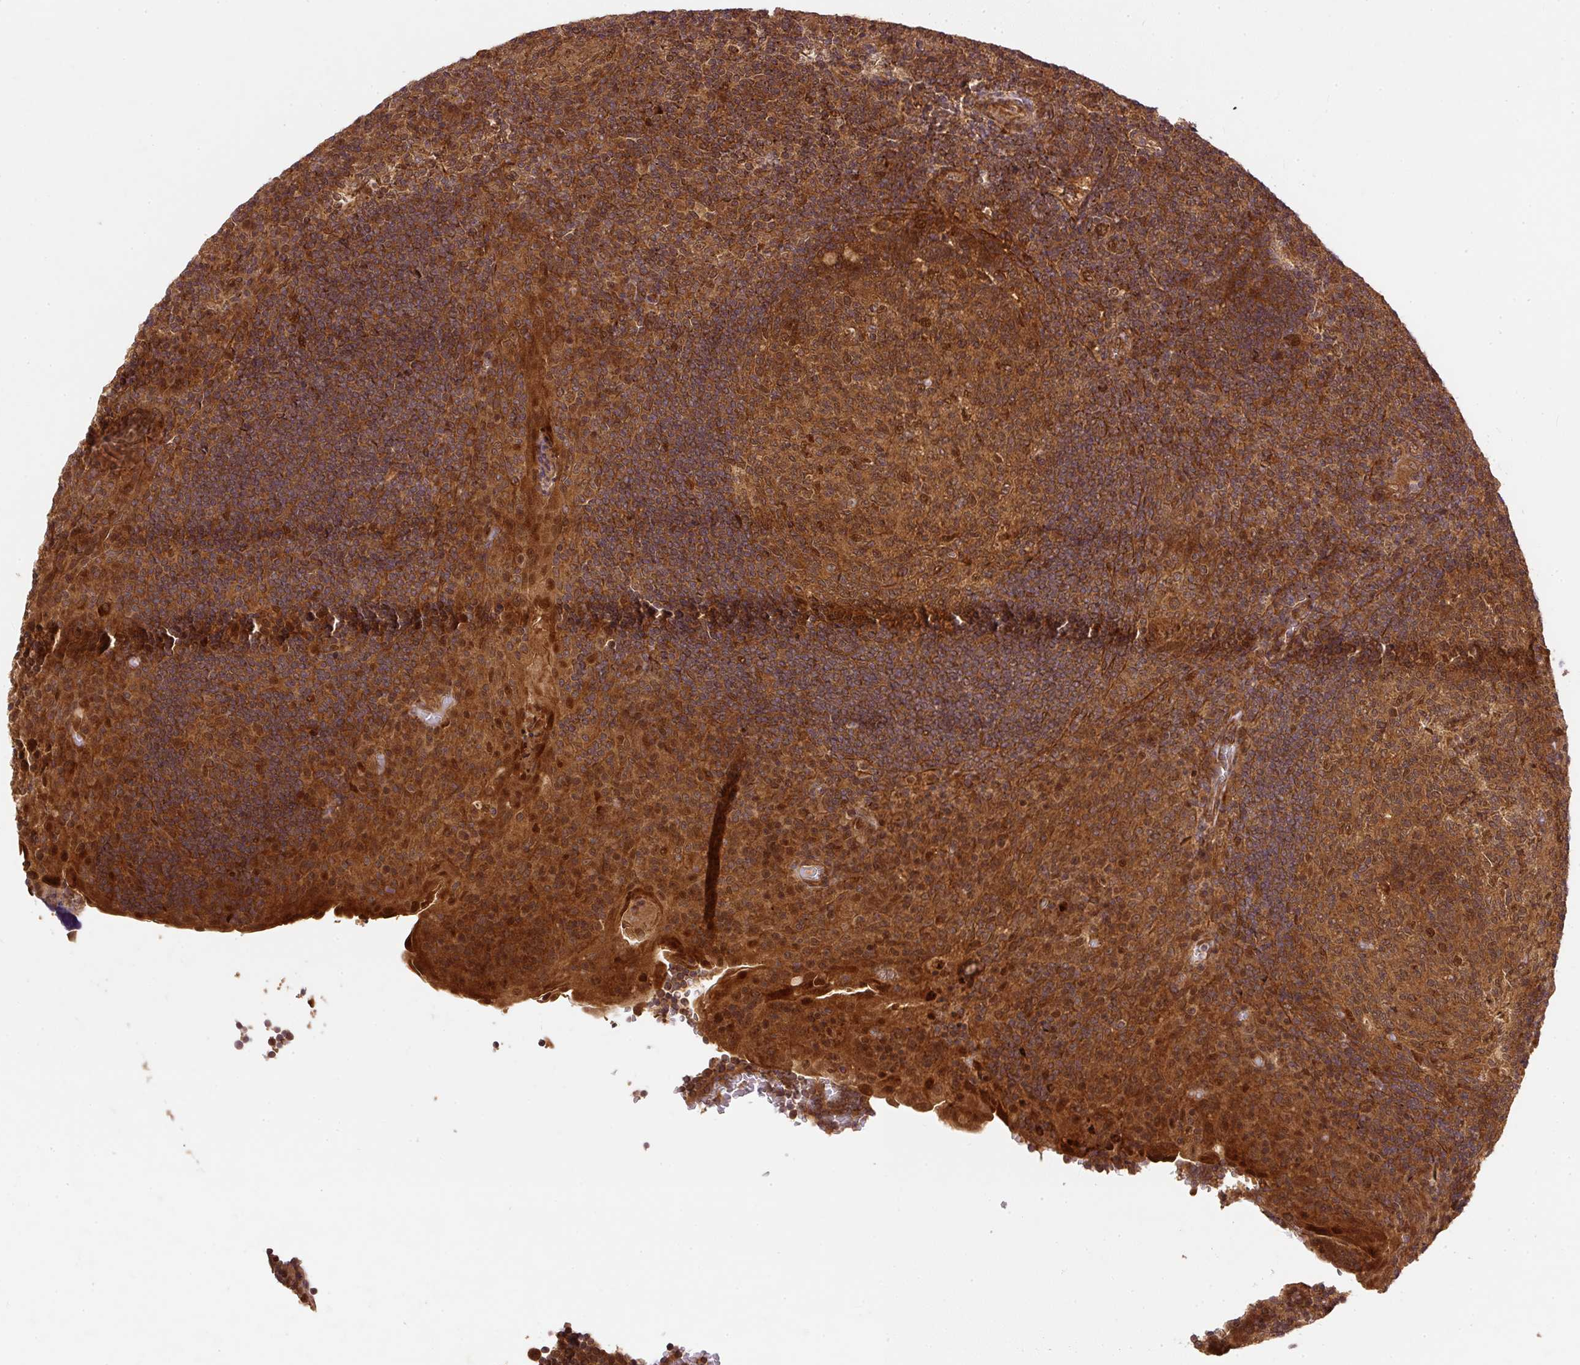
{"staining": {"intensity": "moderate", "quantity": ">75%", "location": "cytoplasmic/membranous,nuclear"}, "tissue": "tonsil", "cell_type": "Germinal center cells", "image_type": "normal", "snomed": [{"axis": "morphology", "description": "Normal tissue, NOS"}, {"axis": "topography", "description": "Tonsil"}], "caption": "Protein analysis of benign tonsil demonstrates moderate cytoplasmic/membranous,nuclear positivity in approximately >75% of germinal center cells.", "gene": "PSMD1", "patient": {"sex": "male", "age": 17}}